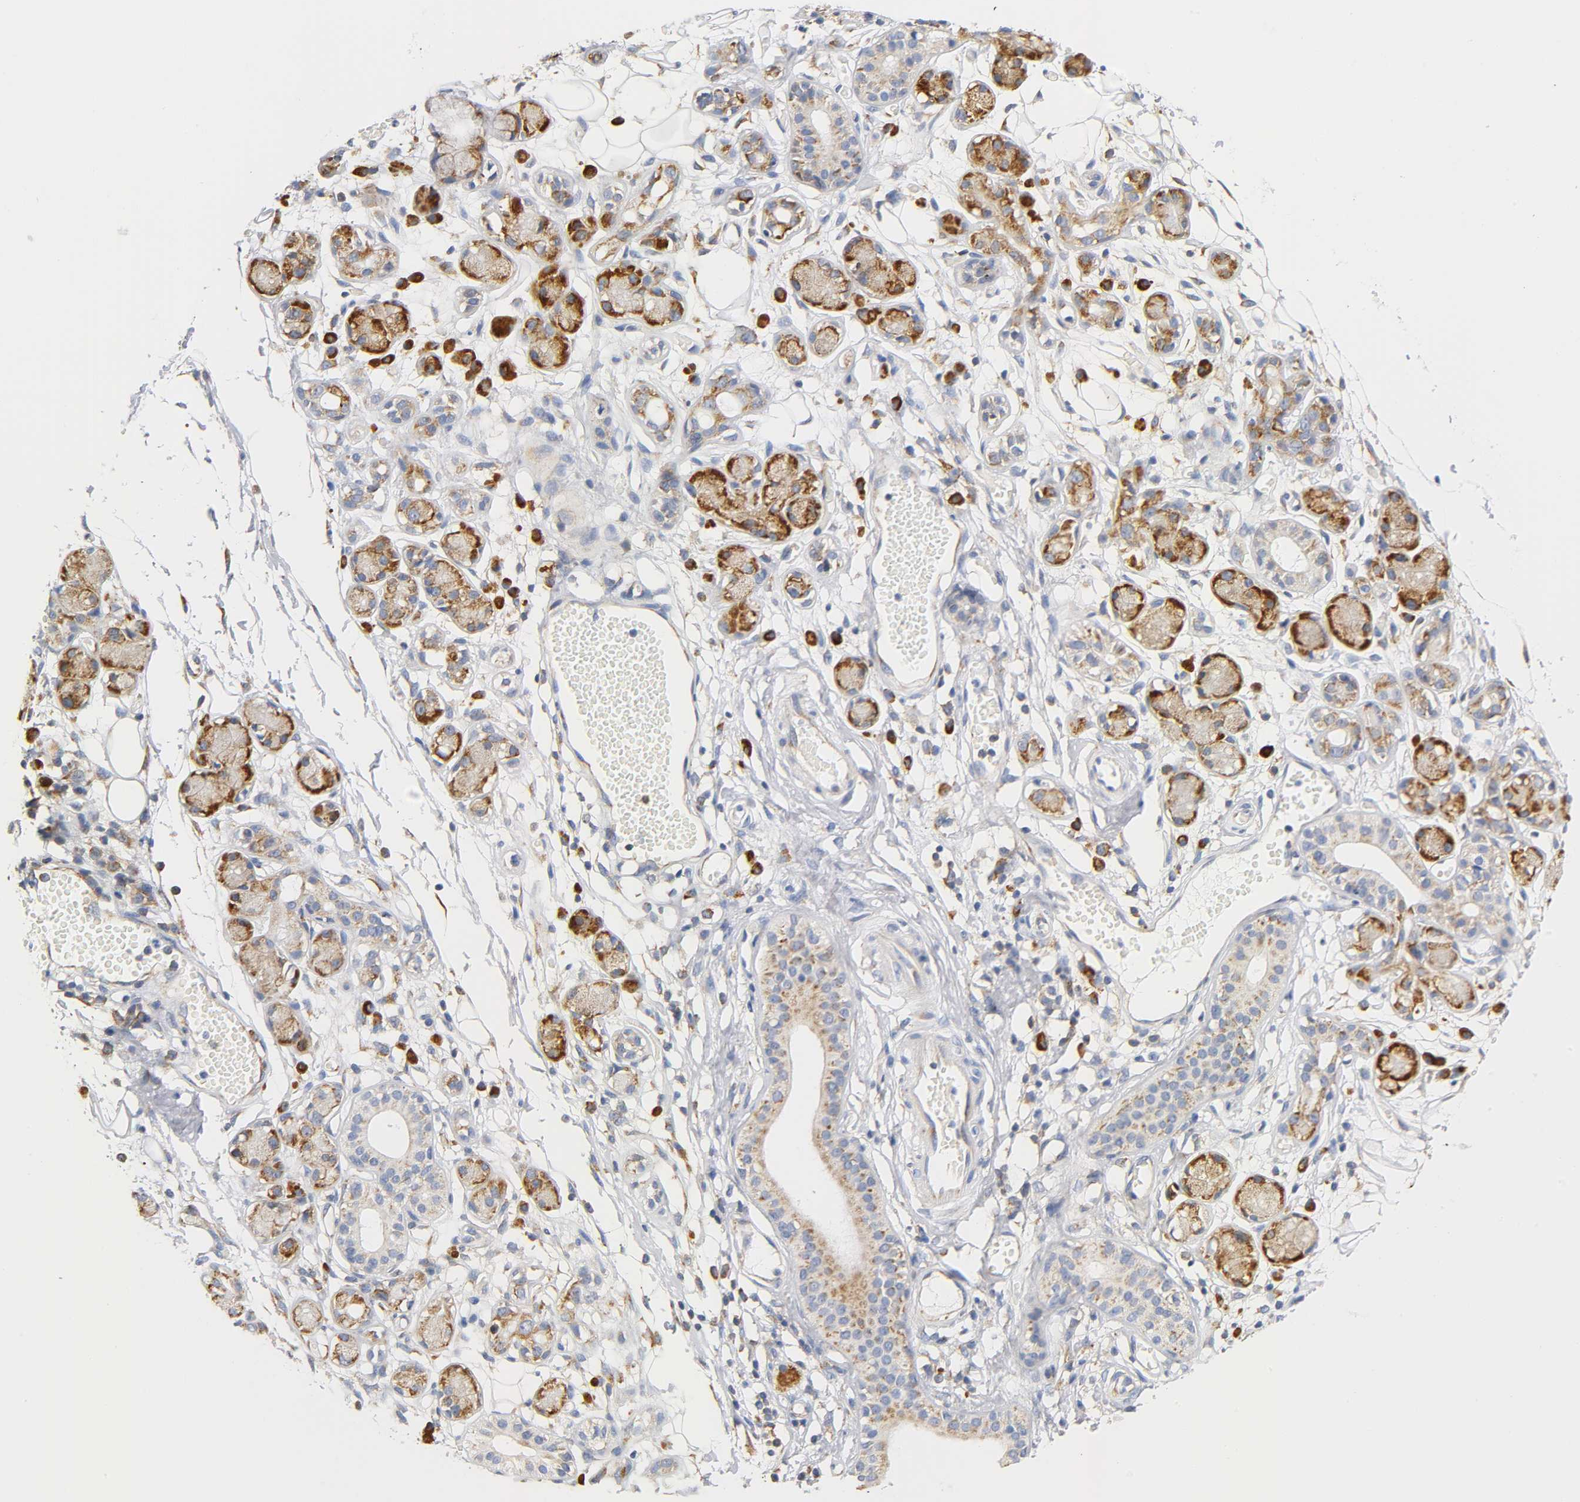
{"staining": {"intensity": "negative", "quantity": "none", "location": "none"}, "tissue": "adipose tissue", "cell_type": "Adipocytes", "image_type": "normal", "snomed": [{"axis": "morphology", "description": "Normal tissue, NOS"}, {"axis": "morphology", "description": "Inflammation, NOS"}, {"axis": "topography", "description": "Vascular tissue"}, {"axis": "topography", "description": "Salivary gland"}], "caption": "This is a micrograph of immunohistochemistry staining of benign adipose tissue, which shows no positivity in adipocytes. The staining is performed using DAB (3,3'-diaminobenzidine) brown chromogen with nuclei counter-stained in using hematoxylin.", "gene": "REL", "patient": {"sex": "female", "age": 75}}